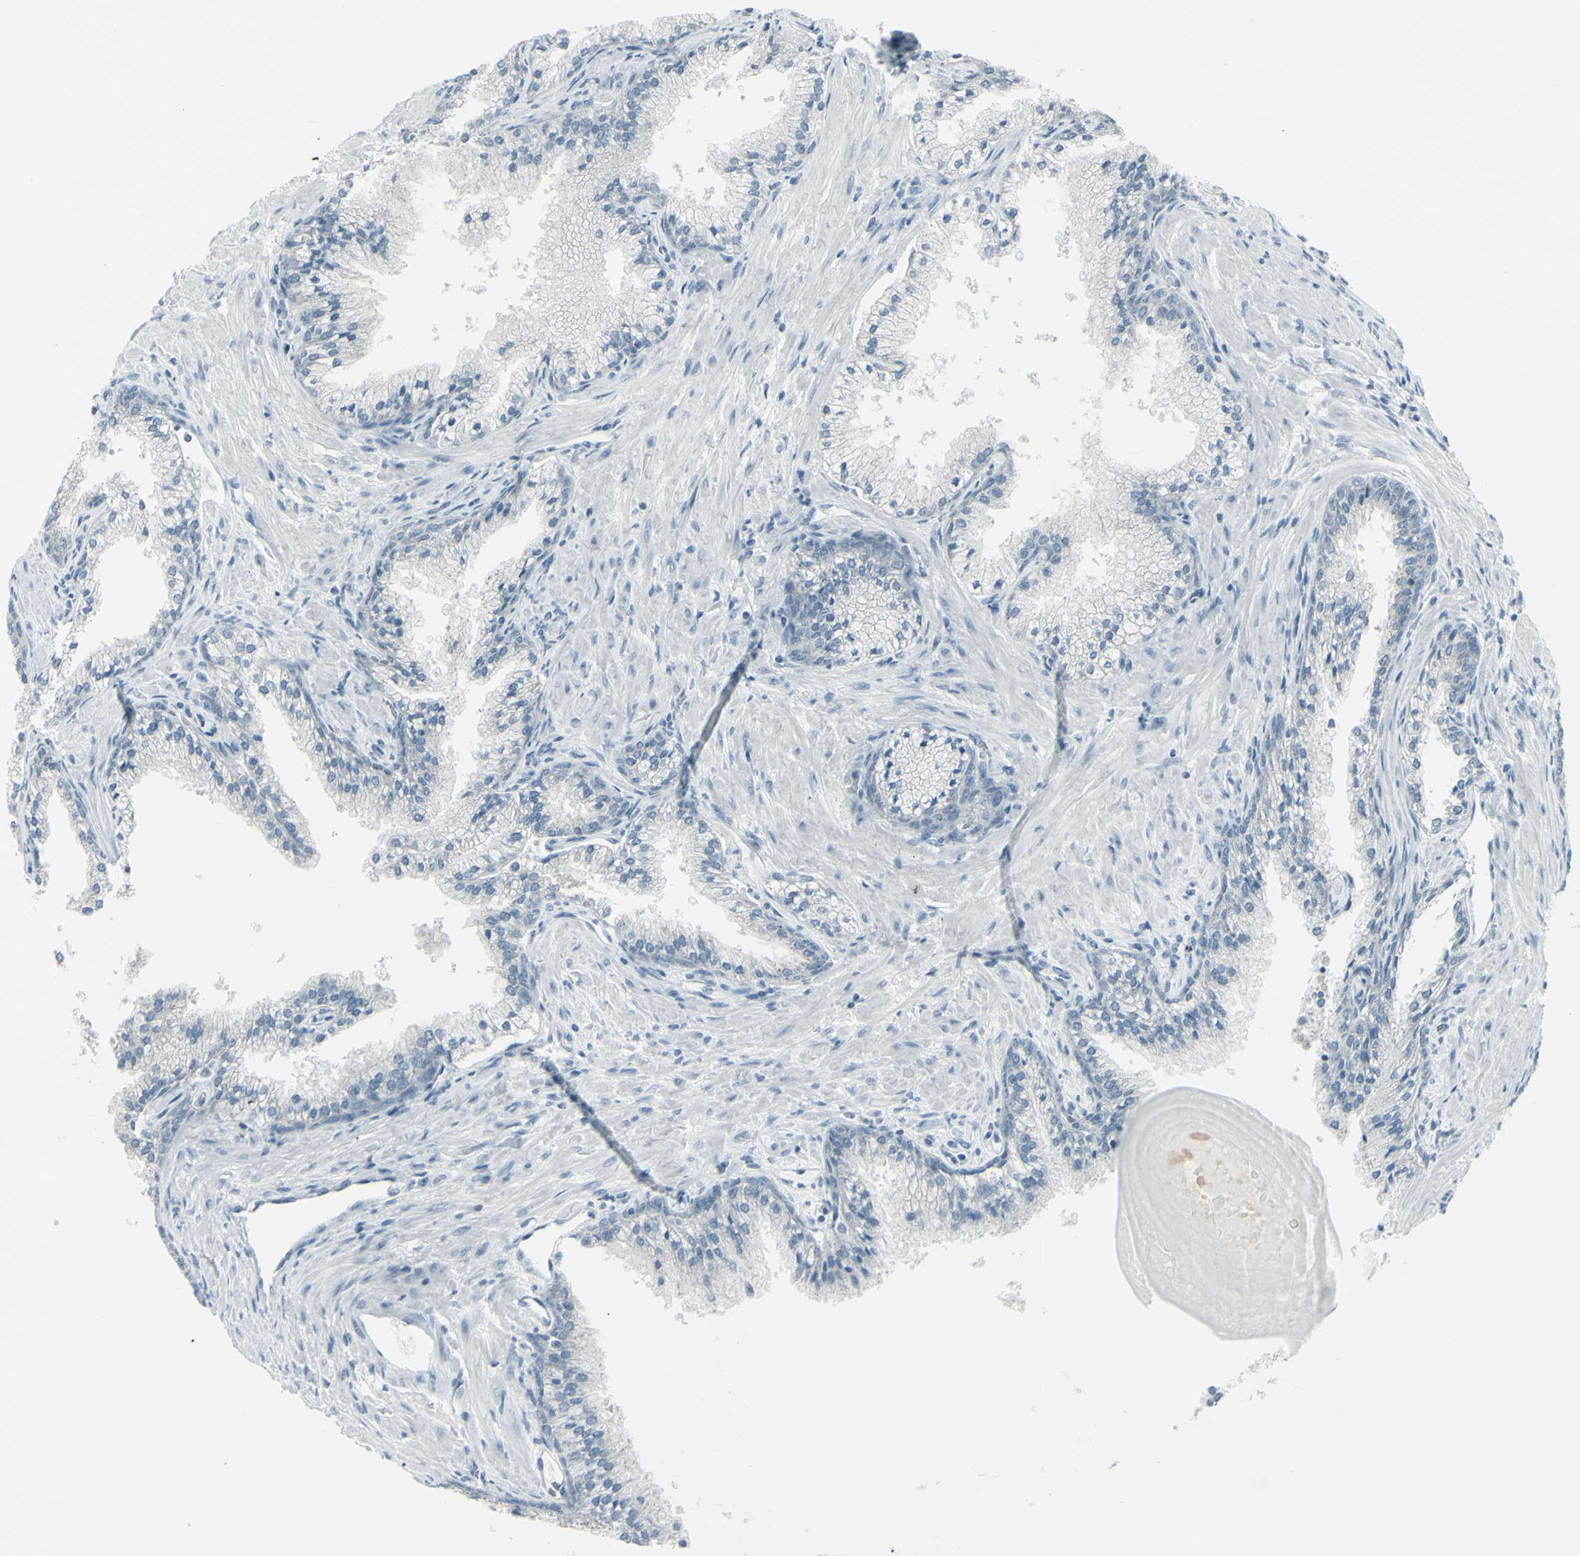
{"staining": {"intensity": "negative", "quantity": "none", "location": "none"}, "tissue": "prostate cancer", "cell_type": "Tumor cells", "image_type": "cancer", "snomed": [{"axis": "morphology", "description": "Adenocarcinoma, High grade"}, {"axis": "topography", "description": "Prostate"}], "caption": "Image shows no significant protein staining in tumor cells of high-grade adenocarcinoma (prostate). (Brightfield microscopy of DAB (3,3'-diaminobenzidine) immunohistochemistry (IHC) at high magnification).", "gene": "RAB3A", "patient": {"sex": "male", "age": 58}}